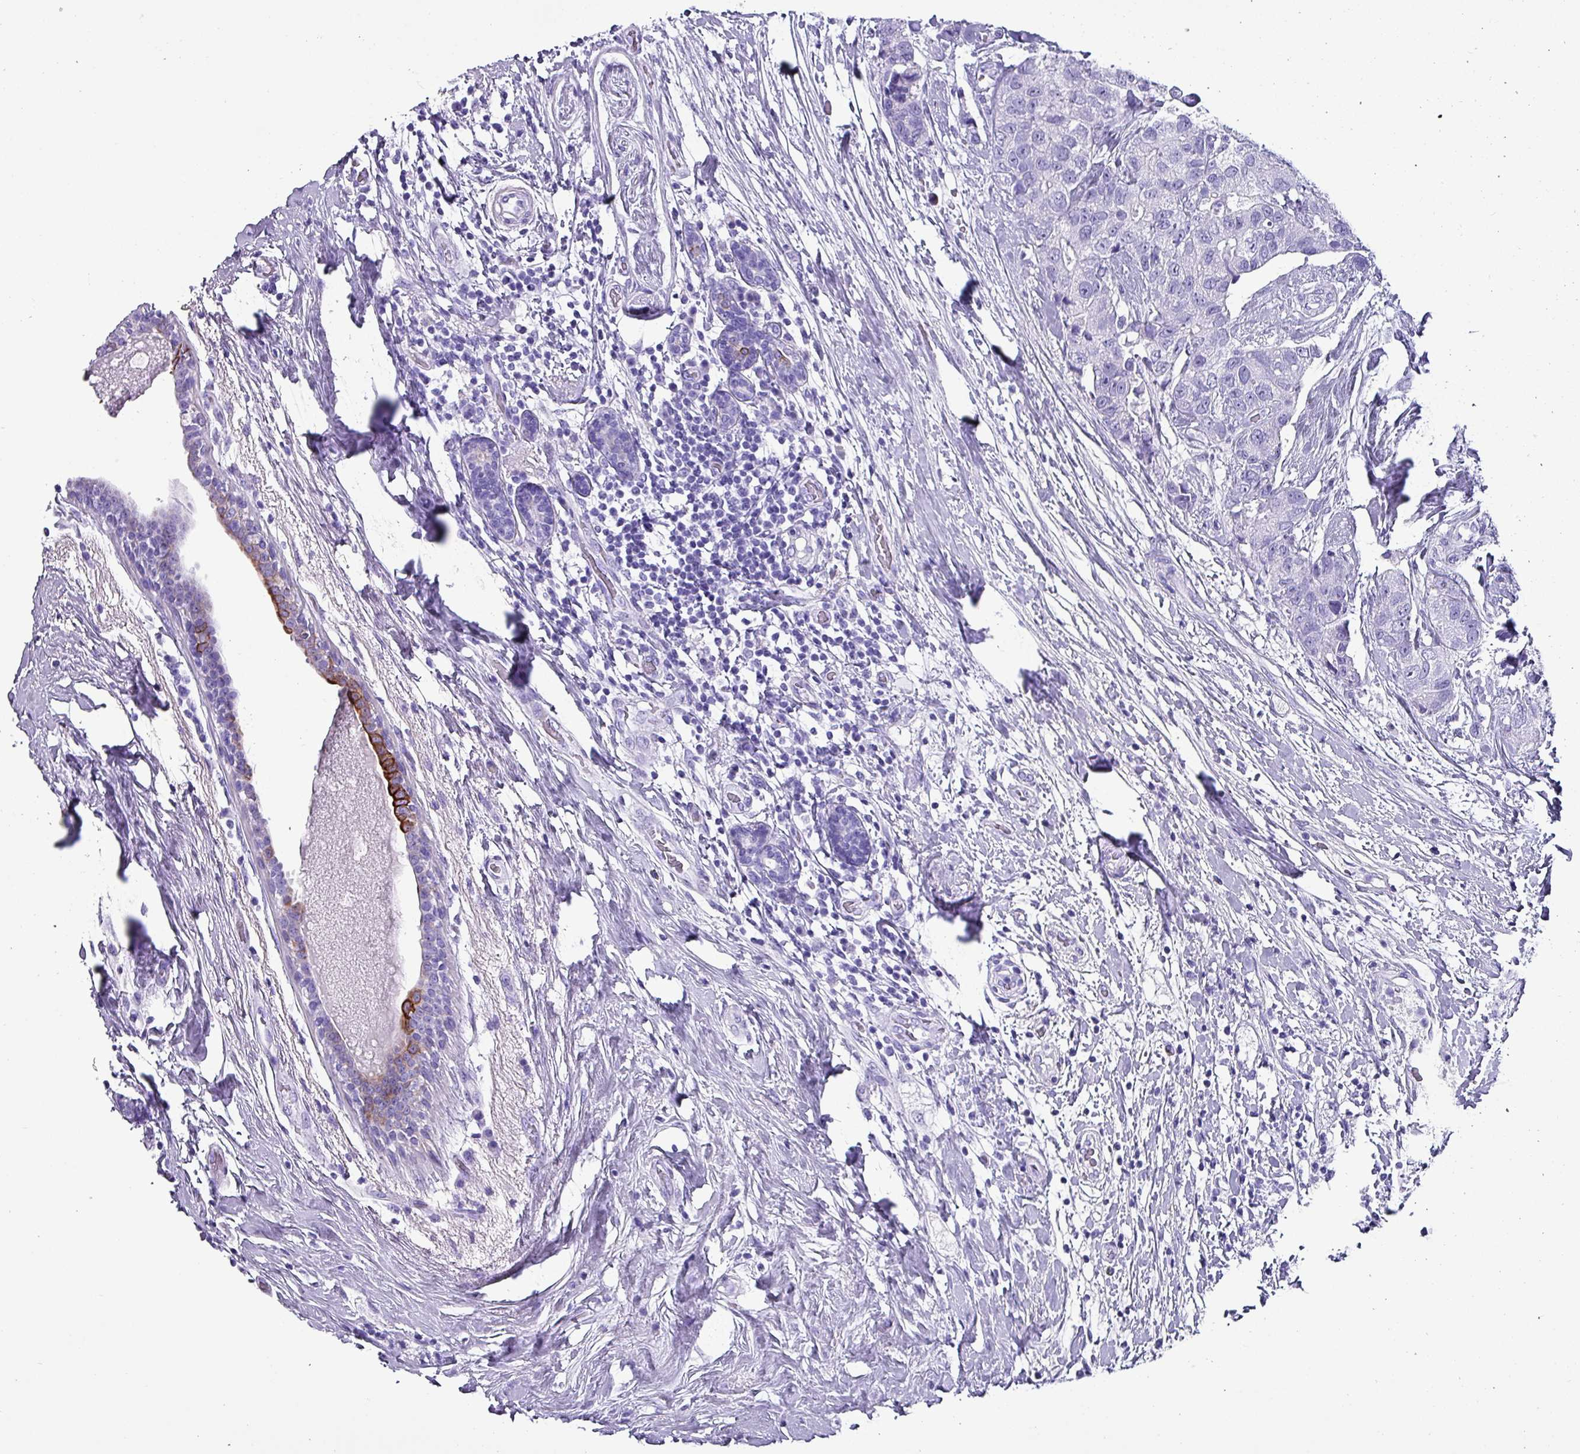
{"staining": {"intensity": "negative", "quantity": "none", "location": "none"}, "tissue": "breast cancer", "cell_type": "Tumor cells", "image_type": "cancer", "snomed": [{"axis": "morphology", "description": "Duct carcinoma"}, {"axis": "topography", "description": "Breast"}], "caption": "DAB (3,3'-diaminobenzidine) immunohistochemical staining of breast cancer shows no significant positivity in tumor cells.", "gene": "KRT6C", "patient": {"sex": "female", "age": 62}}